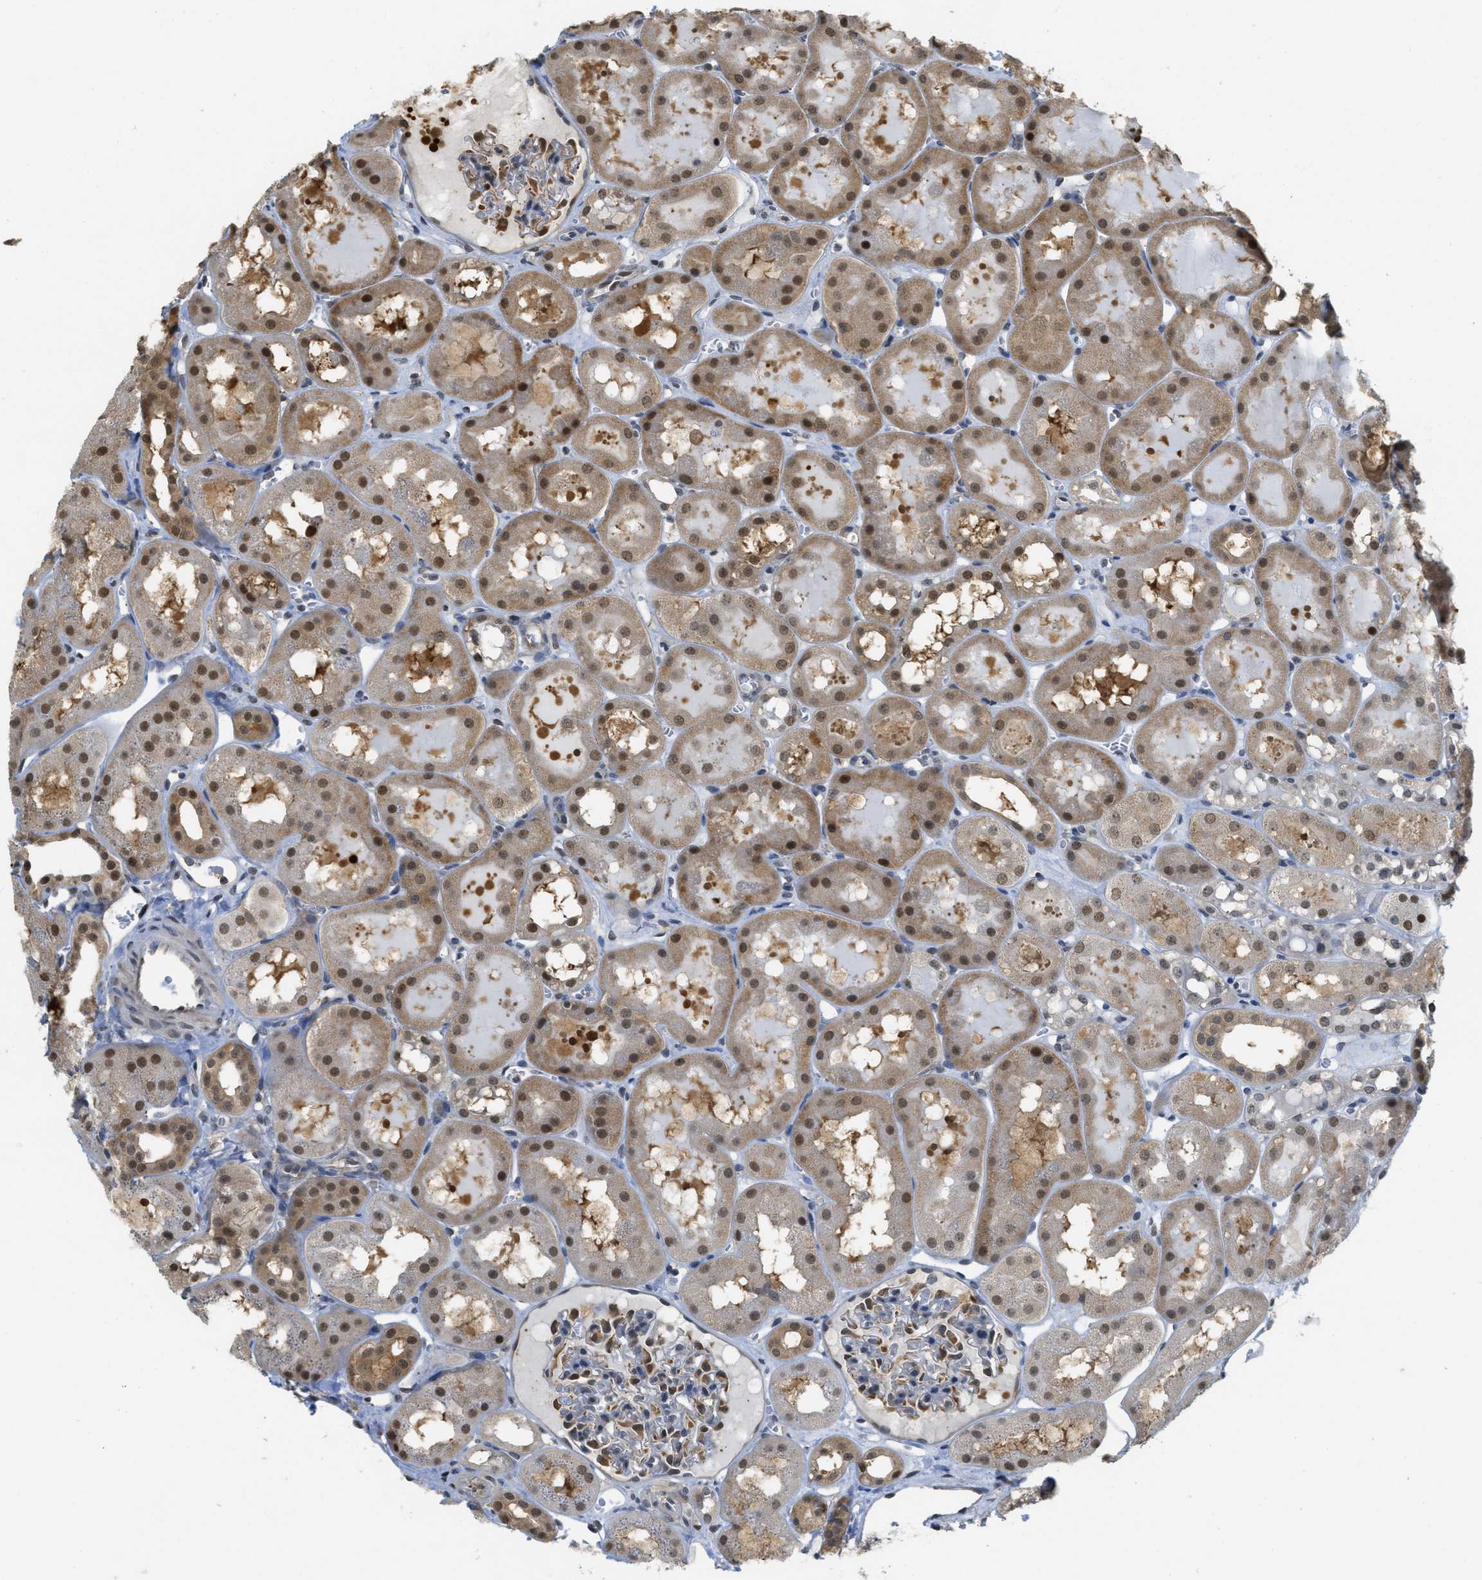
{"staining": {"intensity": "moderate", "quantity": "25%-75%", "location": "cytoplasmic/membranous,nuclear"}, "tissue": "kidney", "cell_type": "Cells in glomeruli", "image_type": "normal", "snomed": [{"axis": "morphology", "description": "Normal tissue, NOS"}, {"axis": "topography", "description": "Kidney"}, {"axis": "topography", "description": "Urinary bladder"}], "caption": "High-magnification brightfield microscopy of benign kidney stained with DAB (brown) and counterstained with hematoxylin (blue). cells in glomeruli exhibit moderate cytoplasmic/membranous,nuclear positivity is seen in approximately25%-75% of cells.", "gene": "PSMC5", "patient": {"sex": "male", "age": 16}}